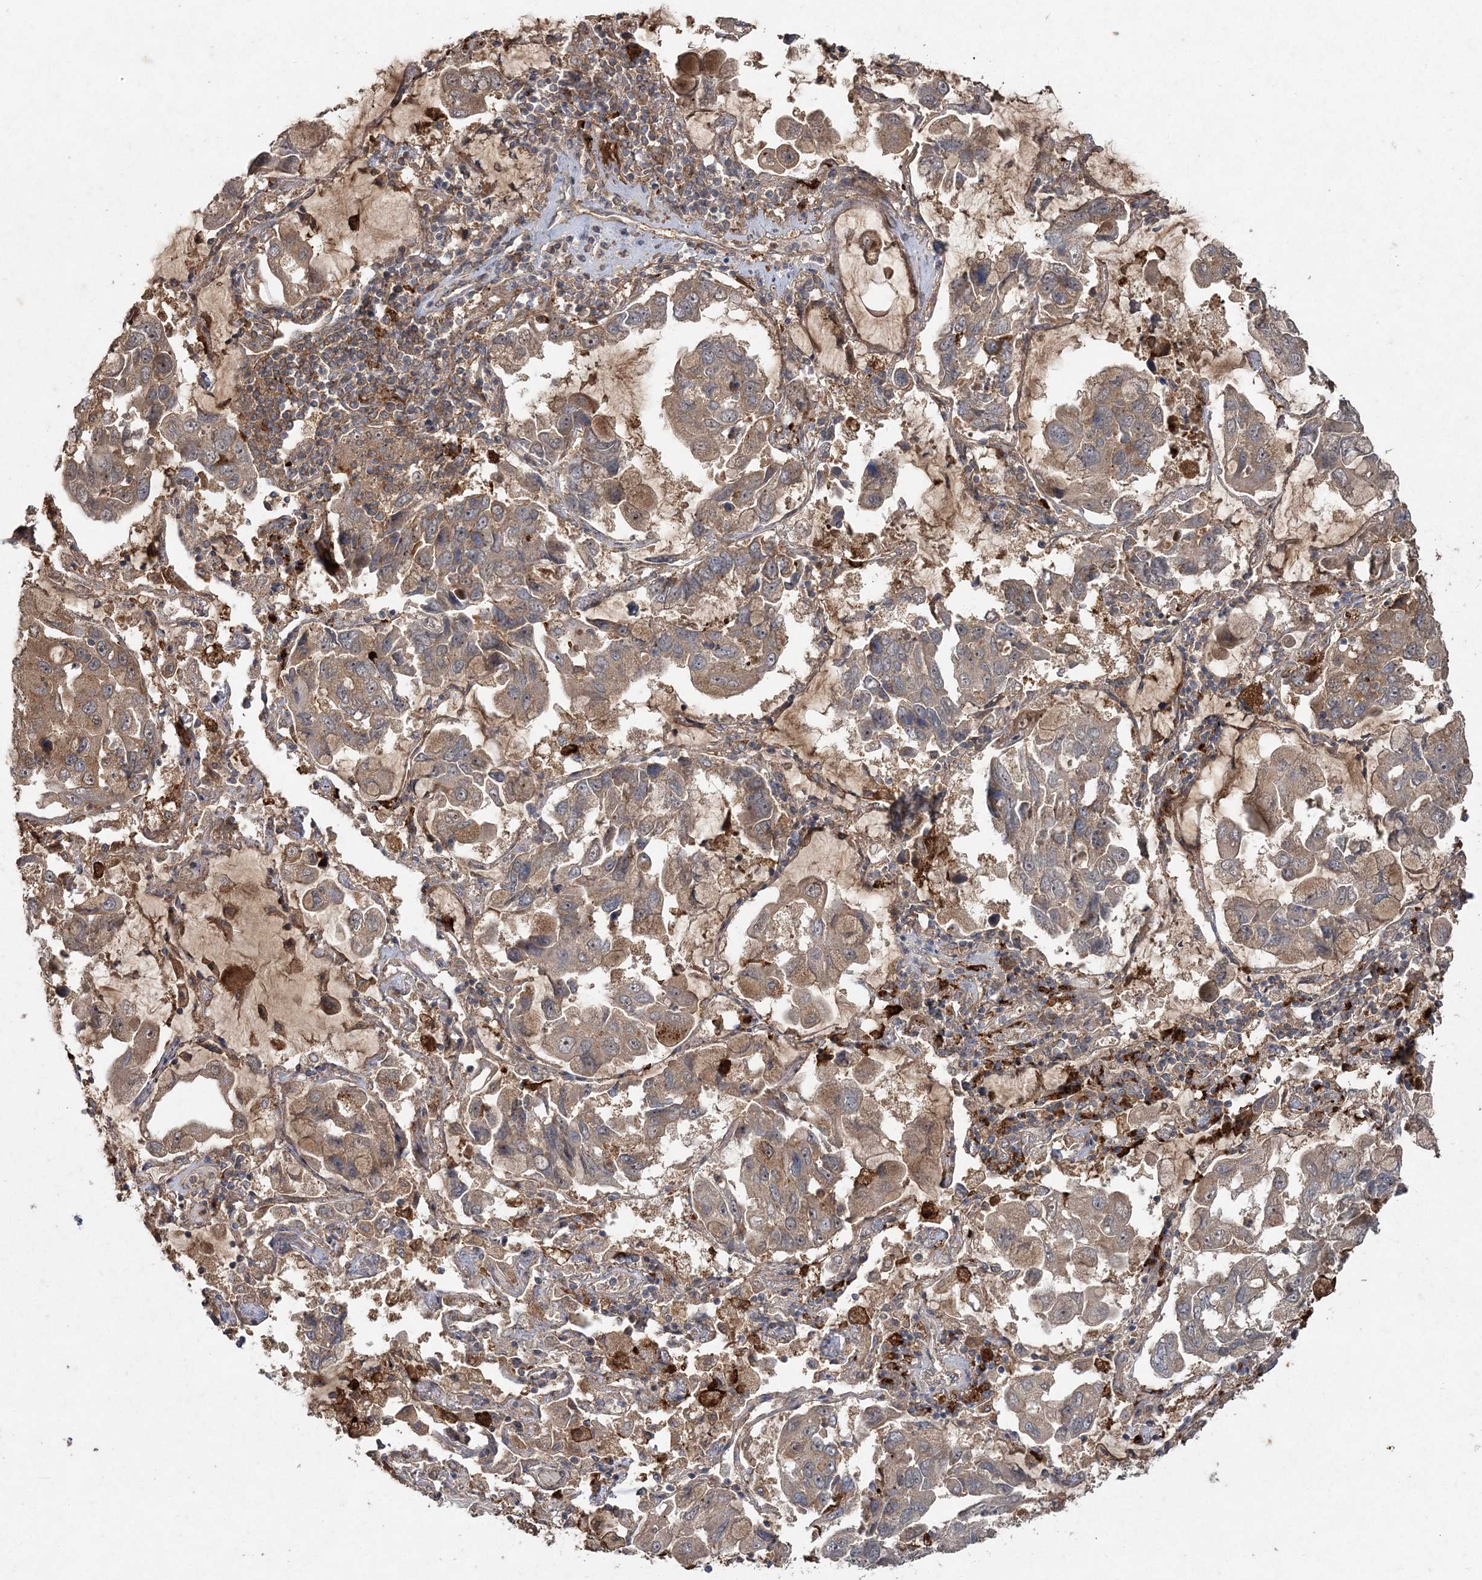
{"staining": {"intensity": "moderate", "quantity": ">75%", "location": "cytoplasmic/membranous"}, "tissue": "lung cancer", "cell_type": "Tumor cells", "image_type": "cancer", "snomed": [{"axis": "morphology", "description": "Adenocarcinoma, NOS"}, {"axis": "topography", "description": "Lung"}], "caption": "A brown stain shows moderate cytoplasmic/membranous staining of a protein in lung cancer (adenocarcinoma) tumor cells. (DAB (3,3'-diaminobenzidine) IHC with brightfield microscopy, high magnification).", "gene": "SPRY1", "patient": {"sex": "male", "age": 64}}